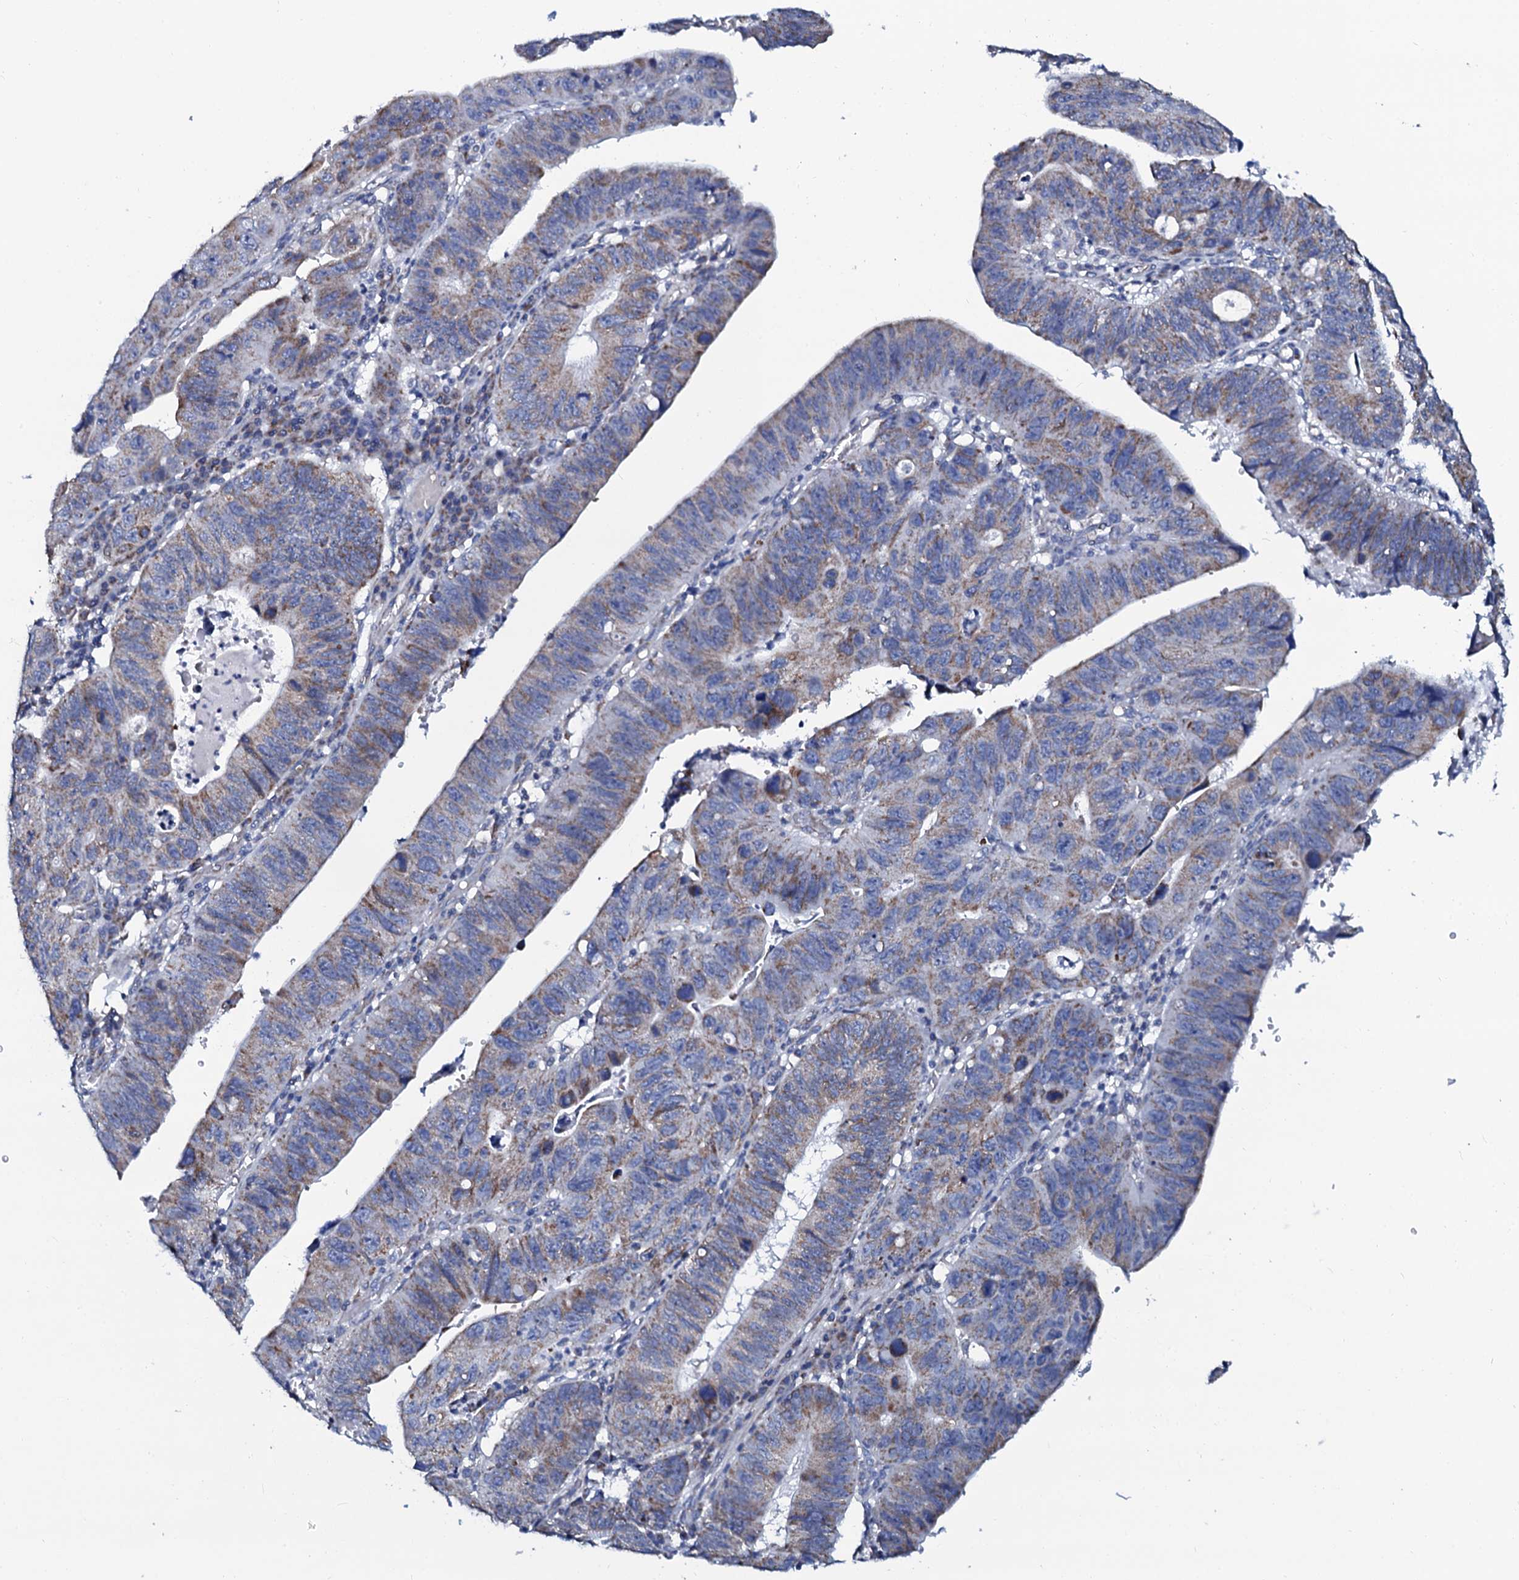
{"staining": {"intensity": "moderate", "quantity": "25%-75%", "location": "cytoplasmic/membranous"}, "tissue": "stomach cancer", "cell_type": "Tumor cells", "image_type": "cancer", "snomed": [{"axis": "morphology", "description": "Adenocarcinoma, NOS"}, {"axis": "topography", "description": "Stomach"}], "caption": "An image of stomach cancer stained for a protein reveals moderate cytoplasmic/membranous brown staining in tumor cells.", "gene": "SLC37A4", "patient": {"sex": "male", "age": 59}}